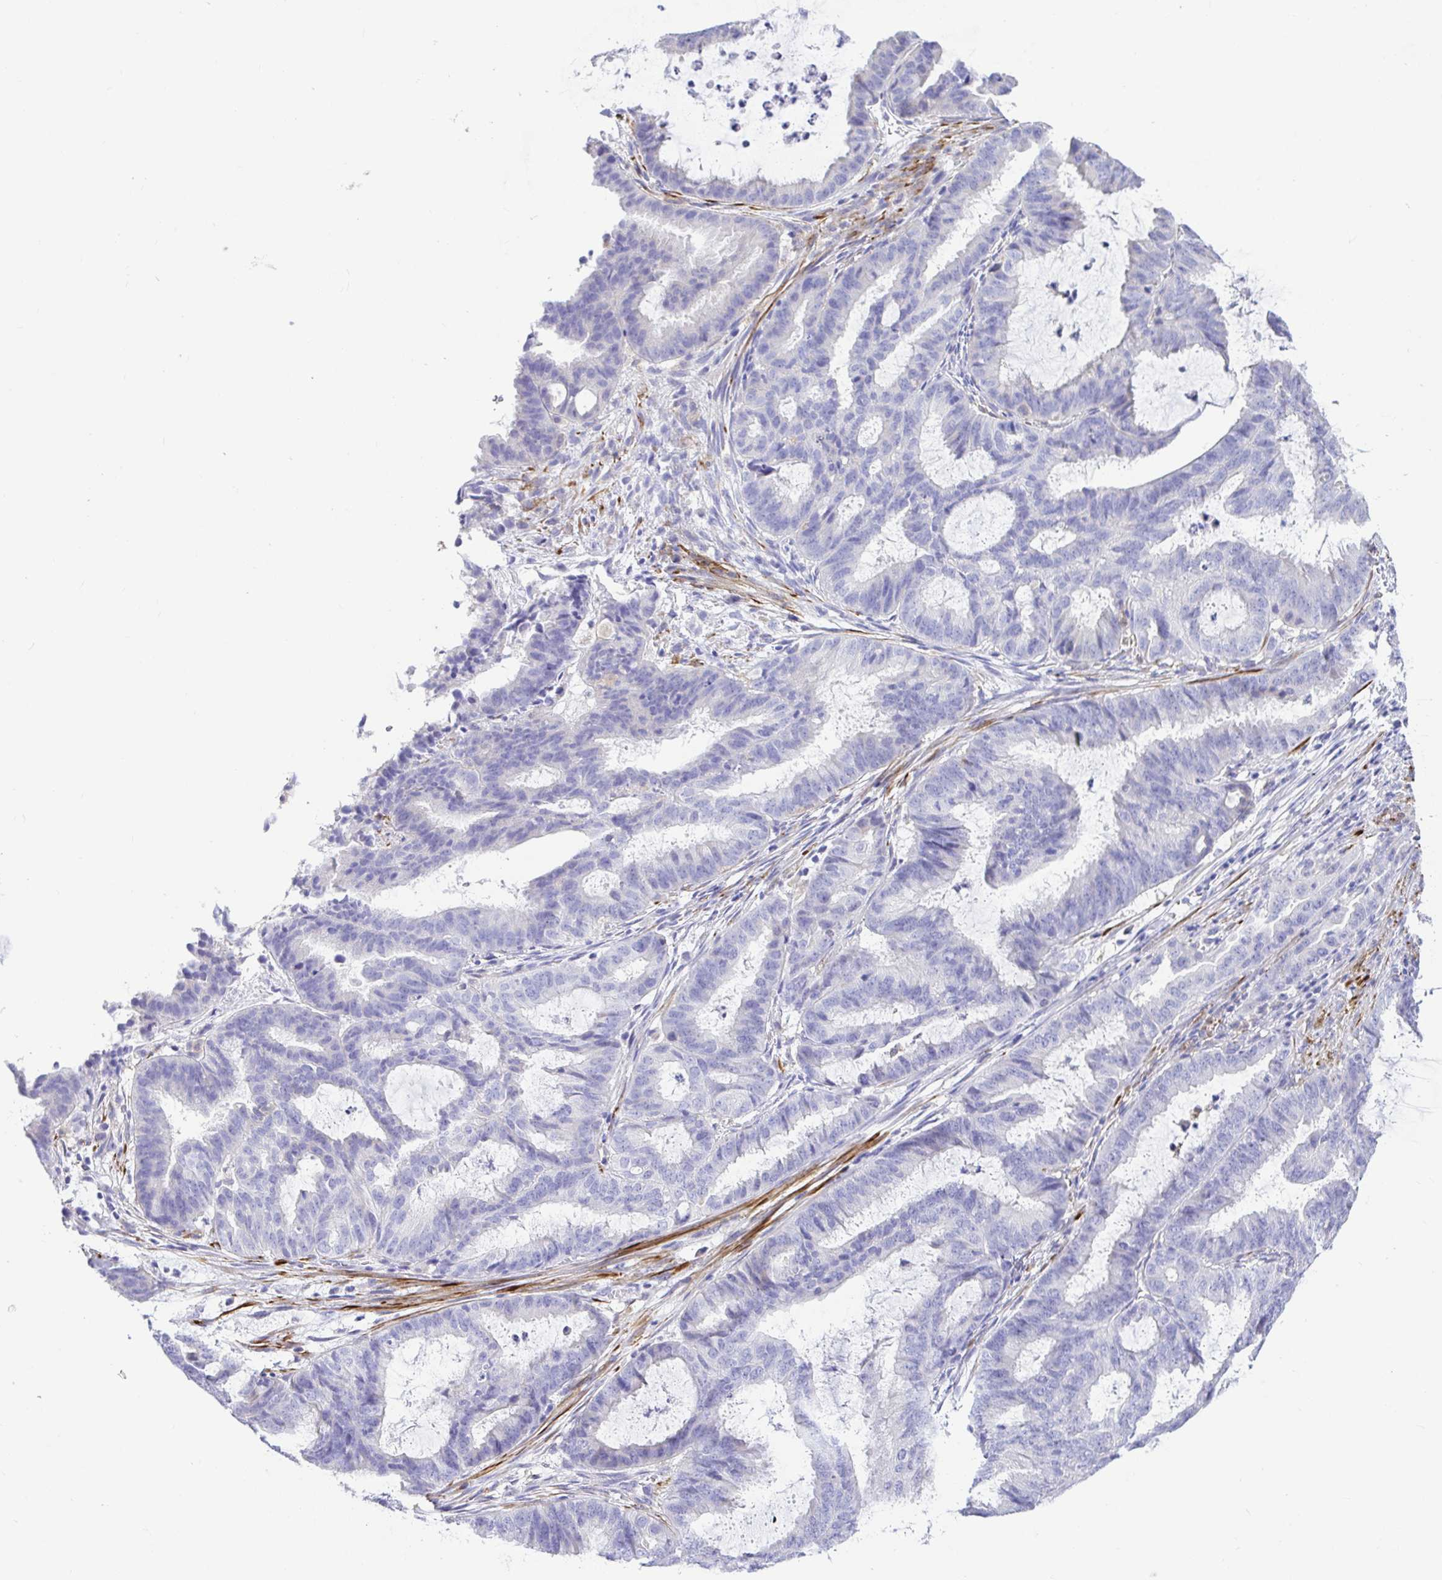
{"staining": {"intensity": "negative", "quantity": "none", "location": "none"}, "tissue": "endometrial cancer", "cell_type": "Tumor cells", "image_type": "cancer", "snomed": [{"axis": "morphology", "description": "Adenocarcinoma, NOS"}, {"axis": "topography", "description": "Endometrium"}], "caption": "IHC of endometrial cancer displays no positivity in tumor cells.", "gene": "BACE2", "patient": {"sex": "female", "age": 51}}